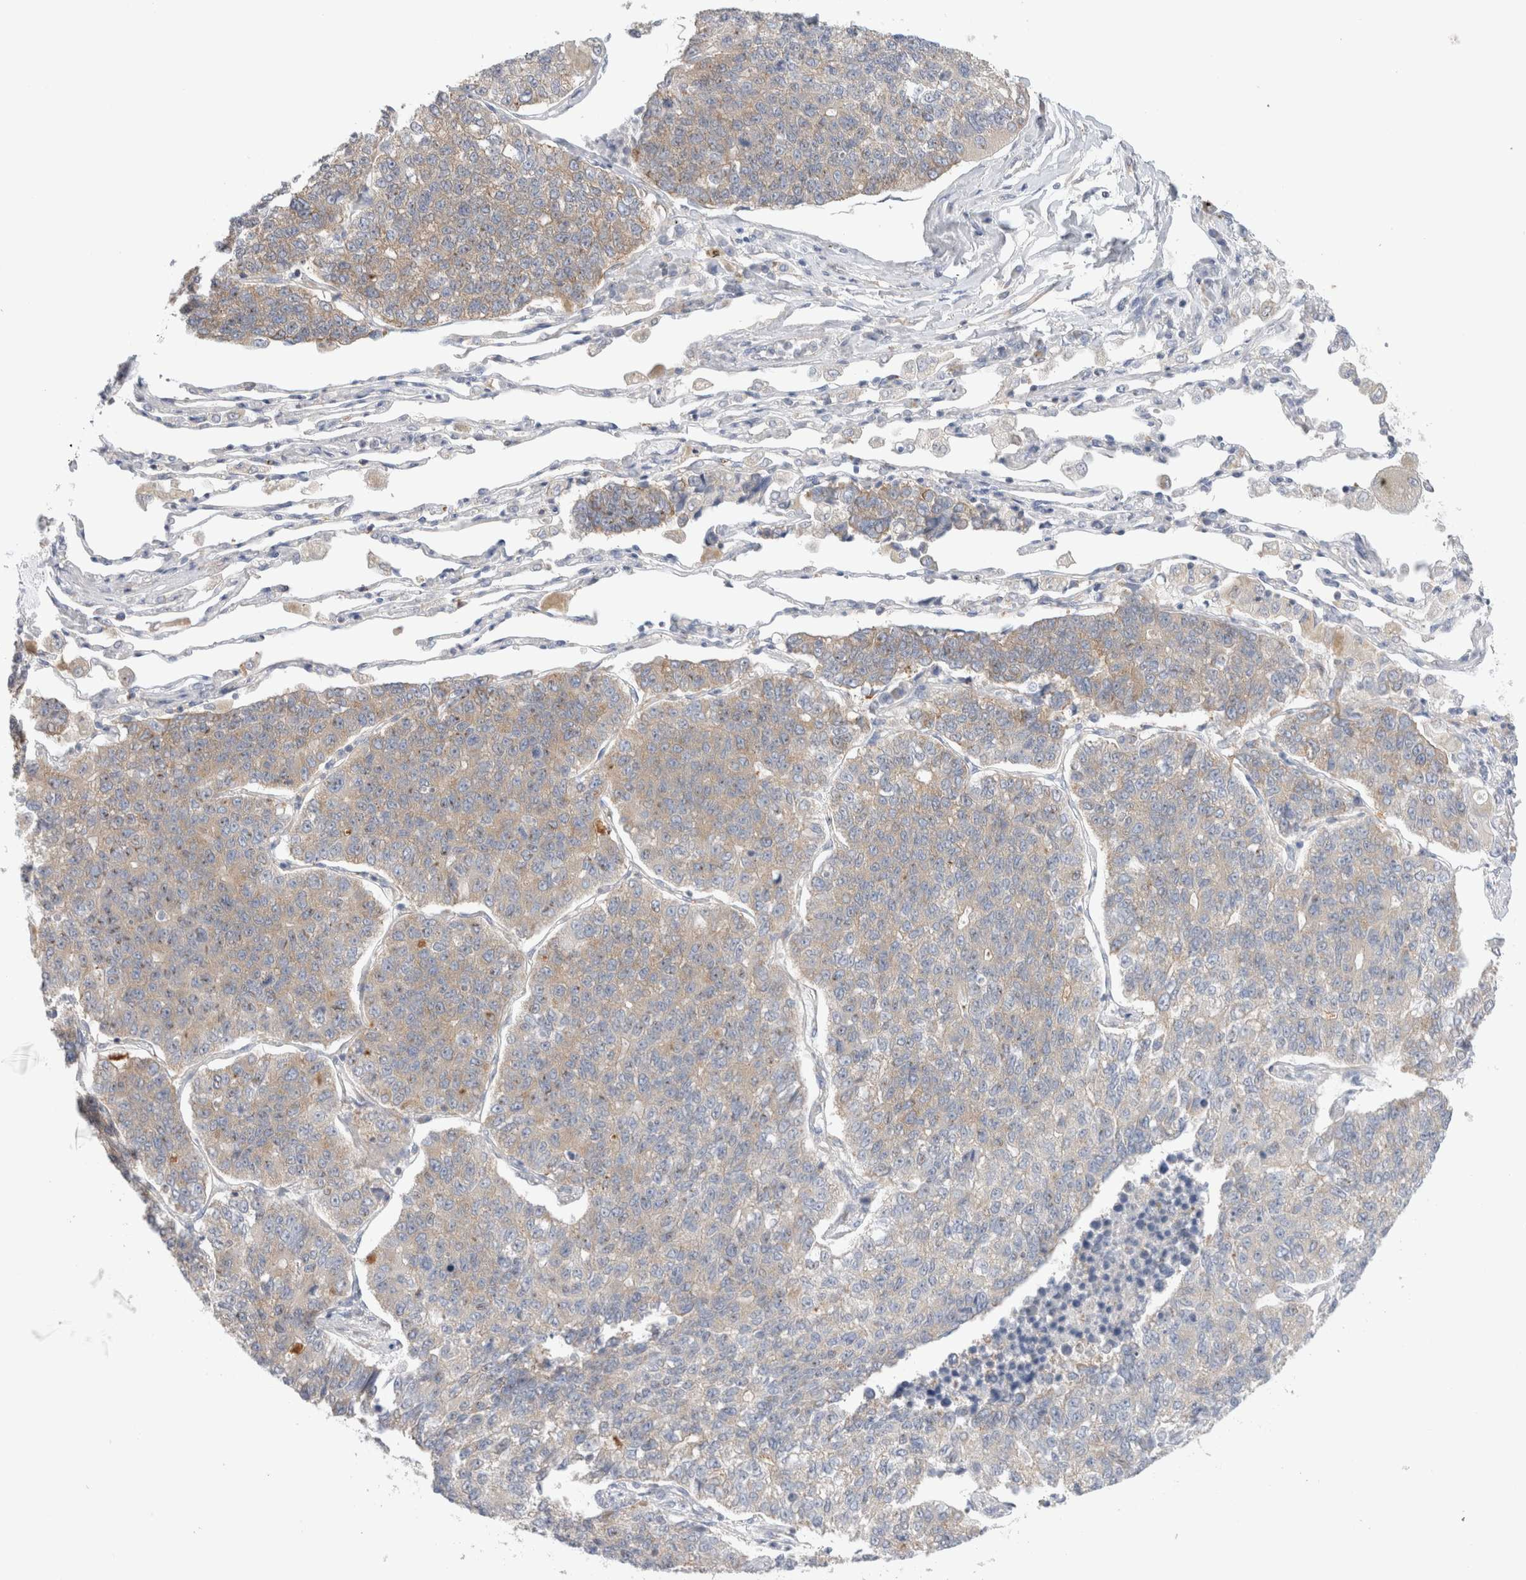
{"staining": {"intensity": "weak", "quantity": "25%-75%", "location": "cytoplasmic/membranous"}, "tissue": "lung cancer", "cell_type": "Tumor cells", "image_type": "cancer", "snomed": [{"axis": "morphology", "description": "Adenocarcinoma, NOS"}, {"axis": "topography", "description": "Lung"}], "caption": "Adenocarcinoma (lung) stained with a protein marker exhibits weak staining in tumor cells.", "gene": "ZNF23", "patient": {"sex": "male", "age": 49}}